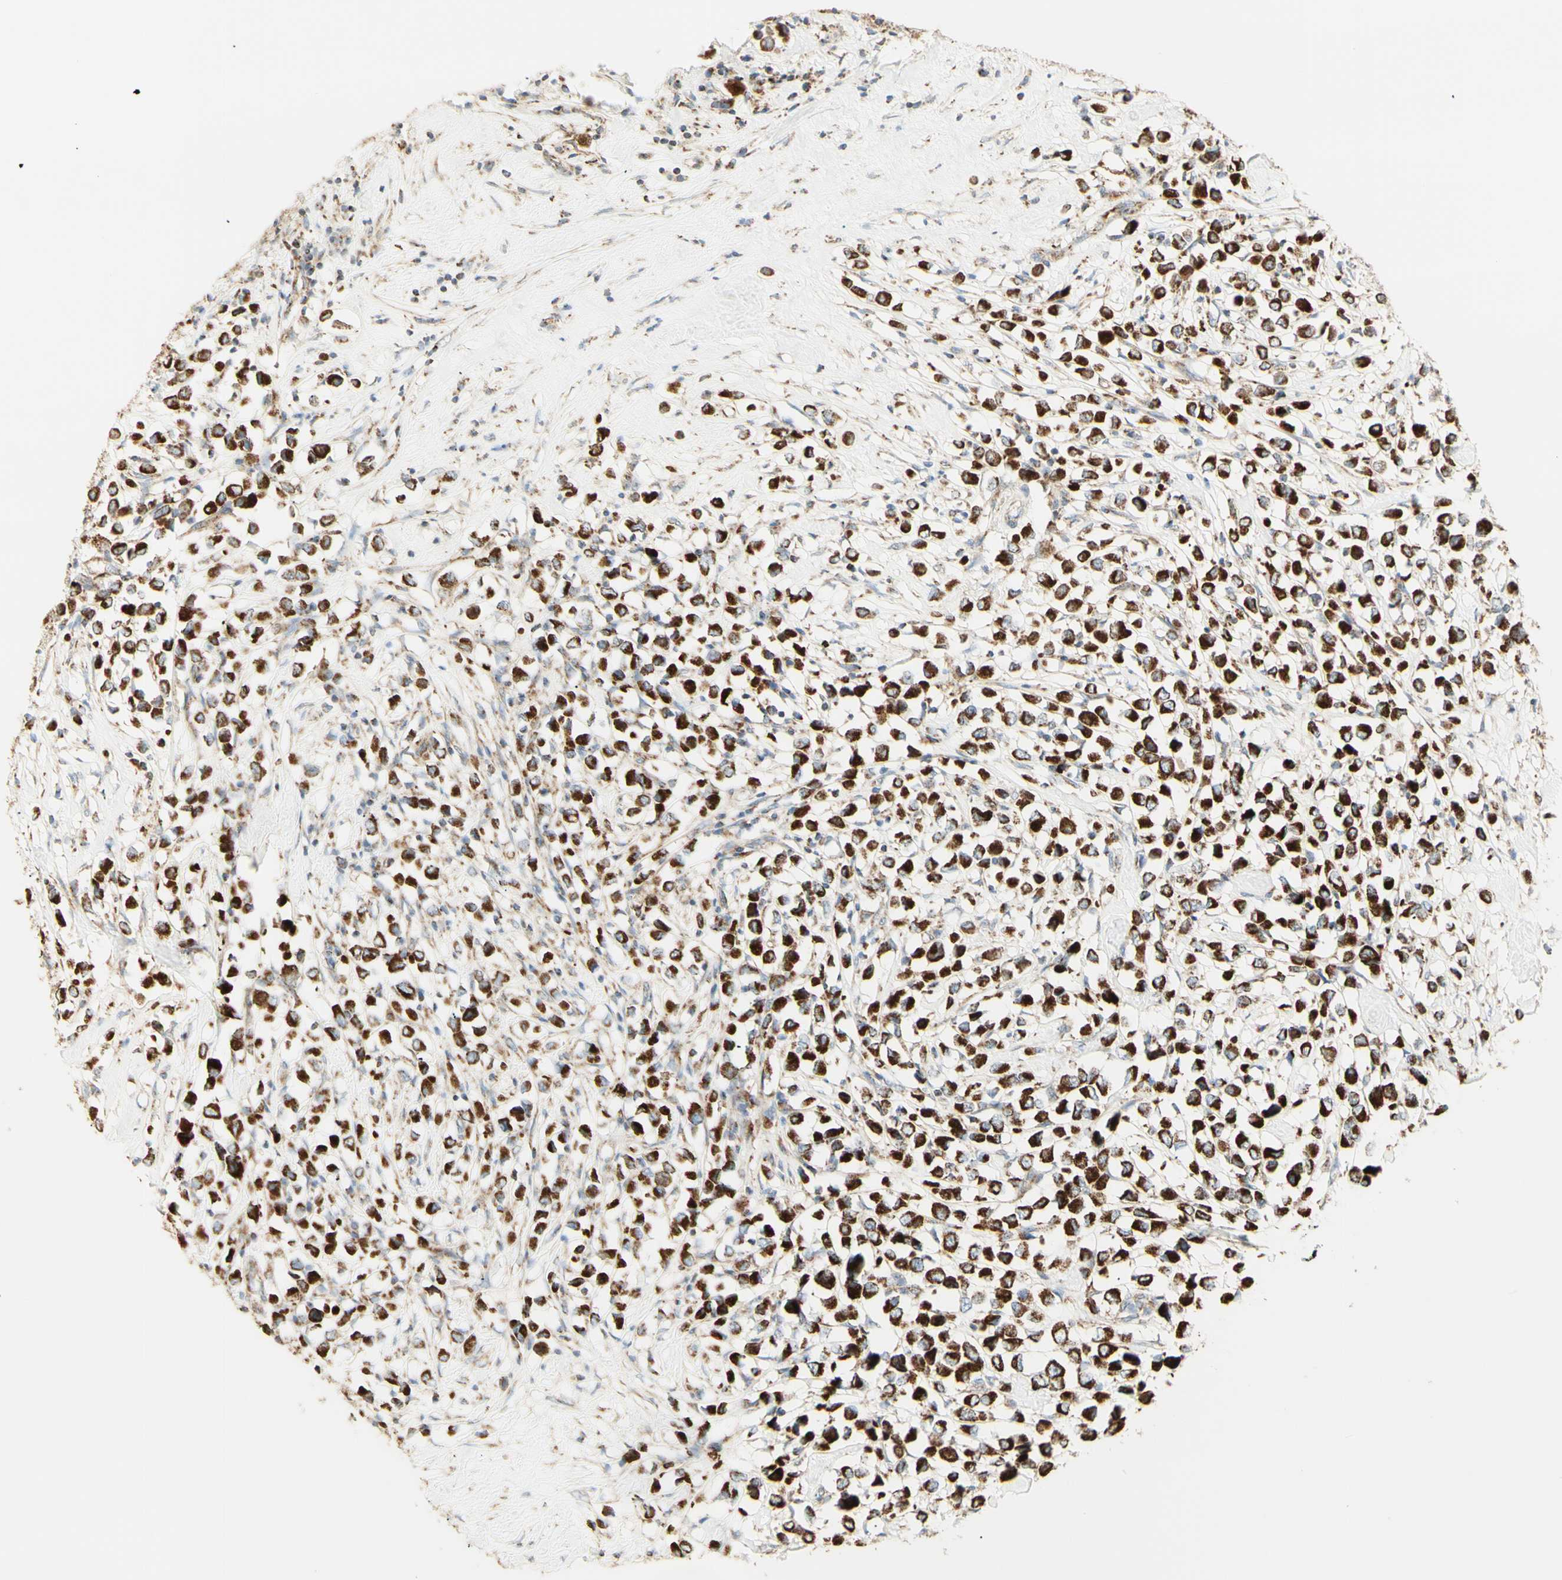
{"staining": {"intensity": "strong", "quantity": ">75%", "location": "cytoplasmic/membranous"}, "tissue": "breast cancer", "cell_type": "Tumor cells", "image_type": "cancer", "snomed": [{"axis": "morphology", "description": "Duct carcinoma"}, {"axis": "topography", "description": "Breast"}], "caption": "Immunohistochemistry image of neoplastic tissue: human infiltrating ductal carcinoma (breast) stained using immunohistochemistry exhibits high levels of strong protein expression localized specifically in the cytoplasmic/membranous of tumor cells, appearing as a cytoplasmic/membranous brown color.", "gene": "LETM1", "patient": {"sex": "female", "age": 61}}